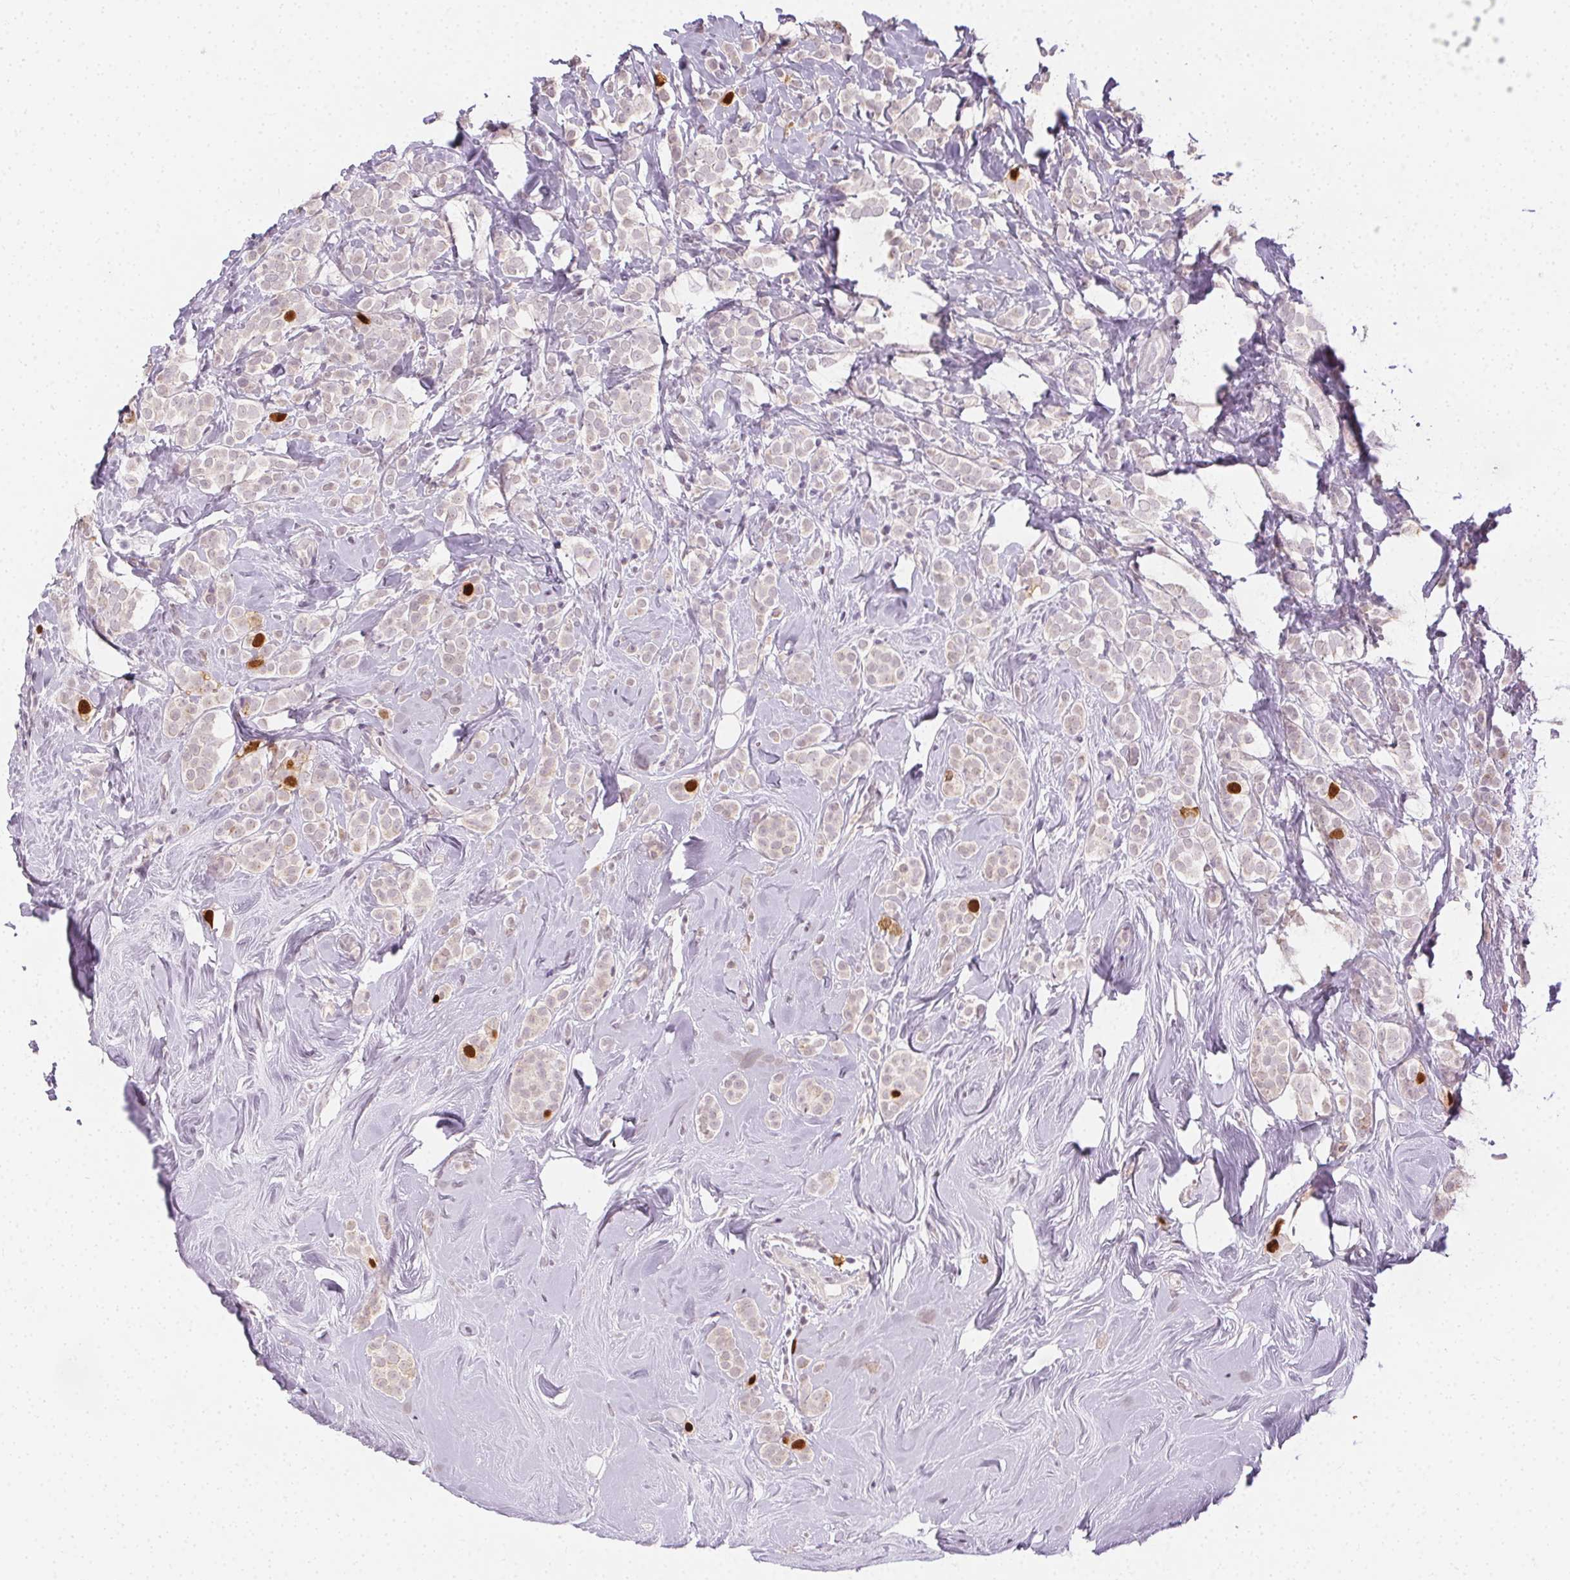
{"staining": {"intensity": "moderate", "quantity": "<25%", "location": "nuclear"}, "tissue": "breast cancer", "cell_type": "Tumor cells", "image_type": "cancer", "snomed": [{"axis": "morphology", "description": "Lobular carcinoma"}, {"axis": "topography", "description": "Breast"}], "caption": "A high-resolution photomicrograph shows immunohistochemistry staining of breast lobular carcinoma, which demonstrates moderate nuclear expression in about <25% of tumor cells.", "gene": "ANLN", "patient": {"sex": "female", "age": 49}}